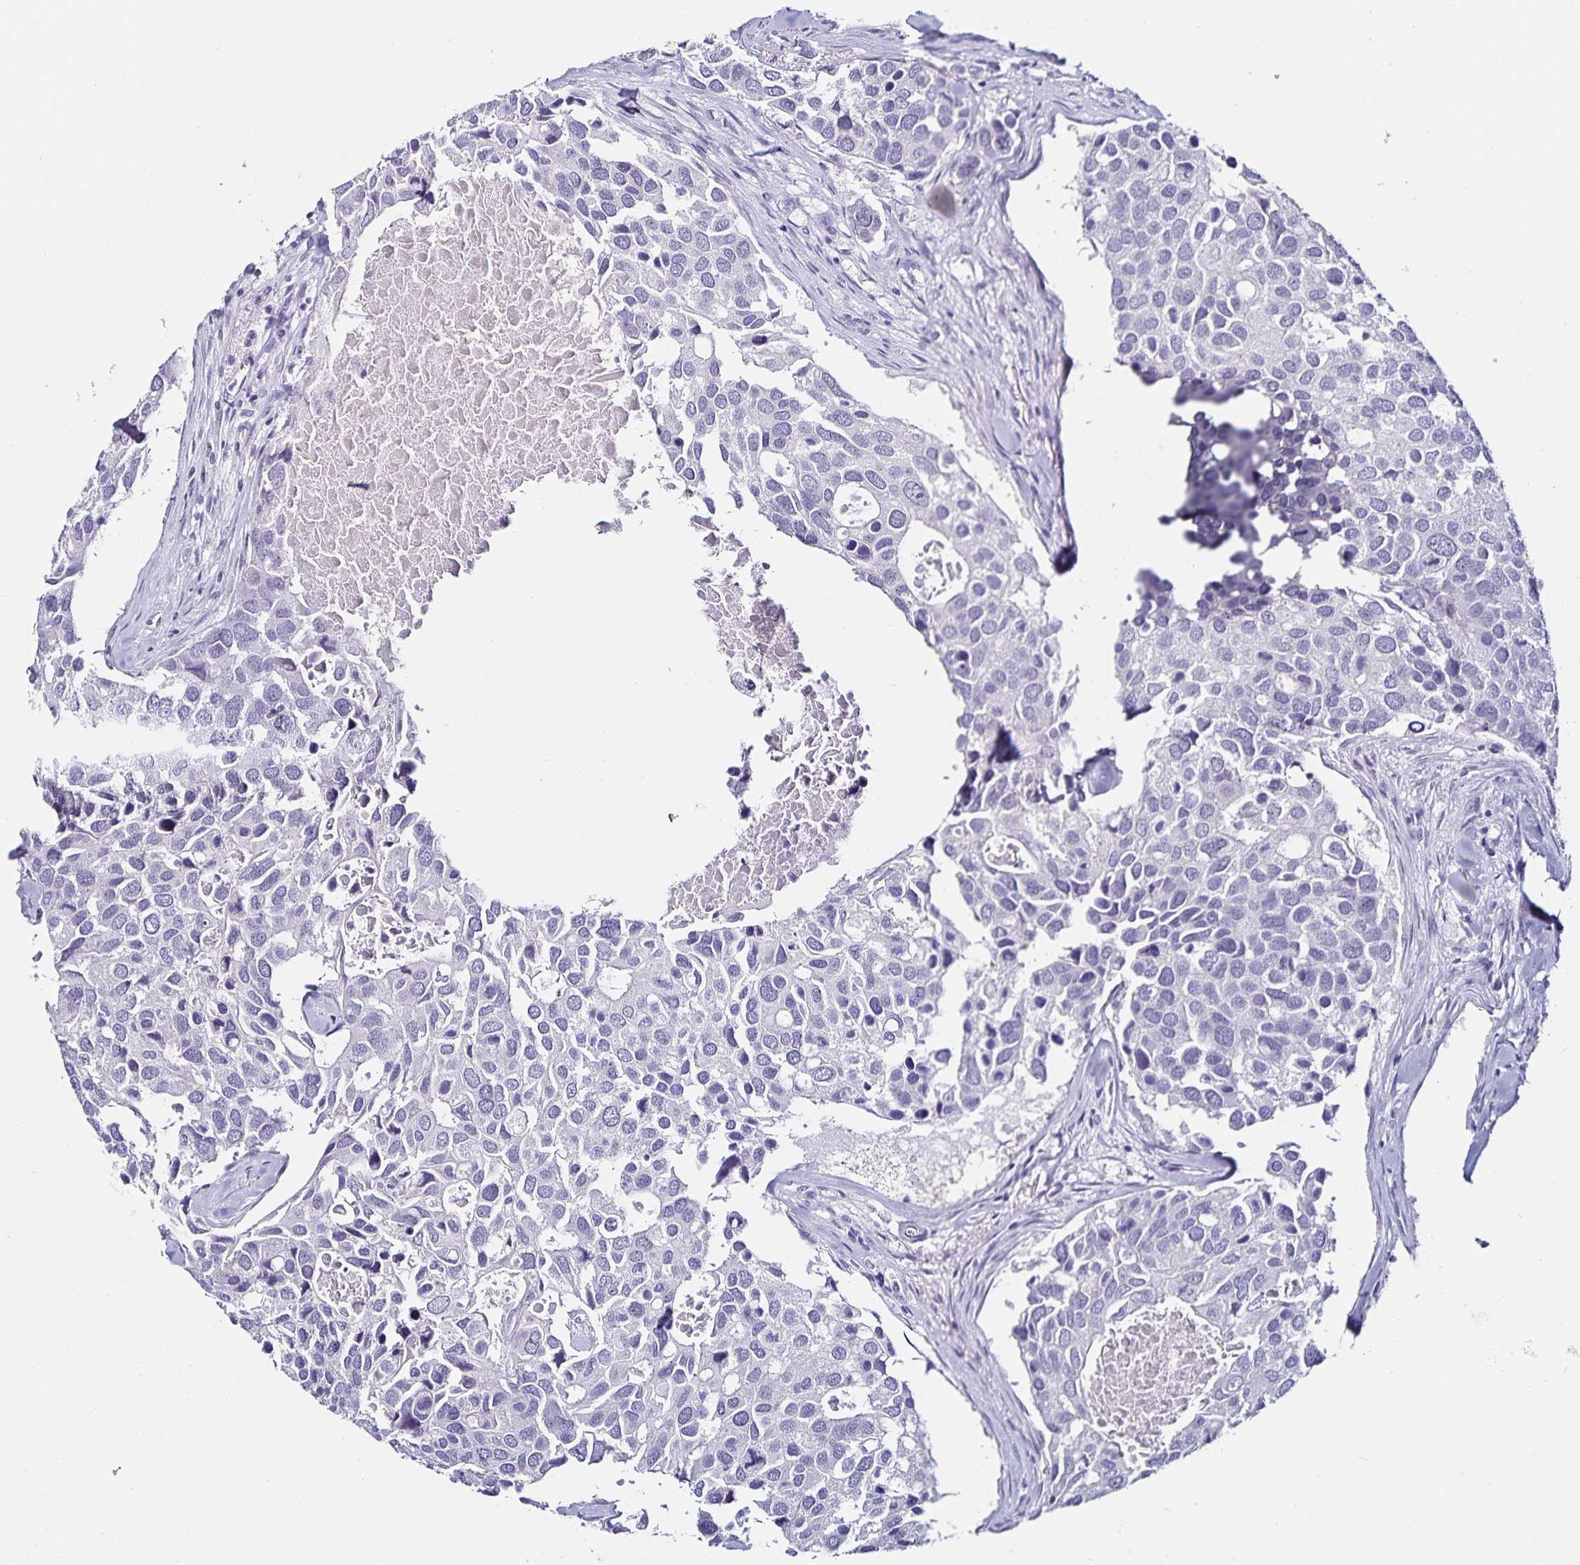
{"staining": {"intensity": "negative", "quantity": "none", "location": "none"}, "tissue": "breast cancer", "cell_type": "Tumor cells", "image_type": "cancer", "snomed": [{"axis": "morphology", "description": "Duct carcinoma"}, {"axis": "topography", "description": "Breast"}], "caption": "This is an IHC image of breast cancer (intraductal carcinoma). There is no expression in tumor cells.", "gene": "TSPAN7", "patient": {"sex": "female", "age": 83}}